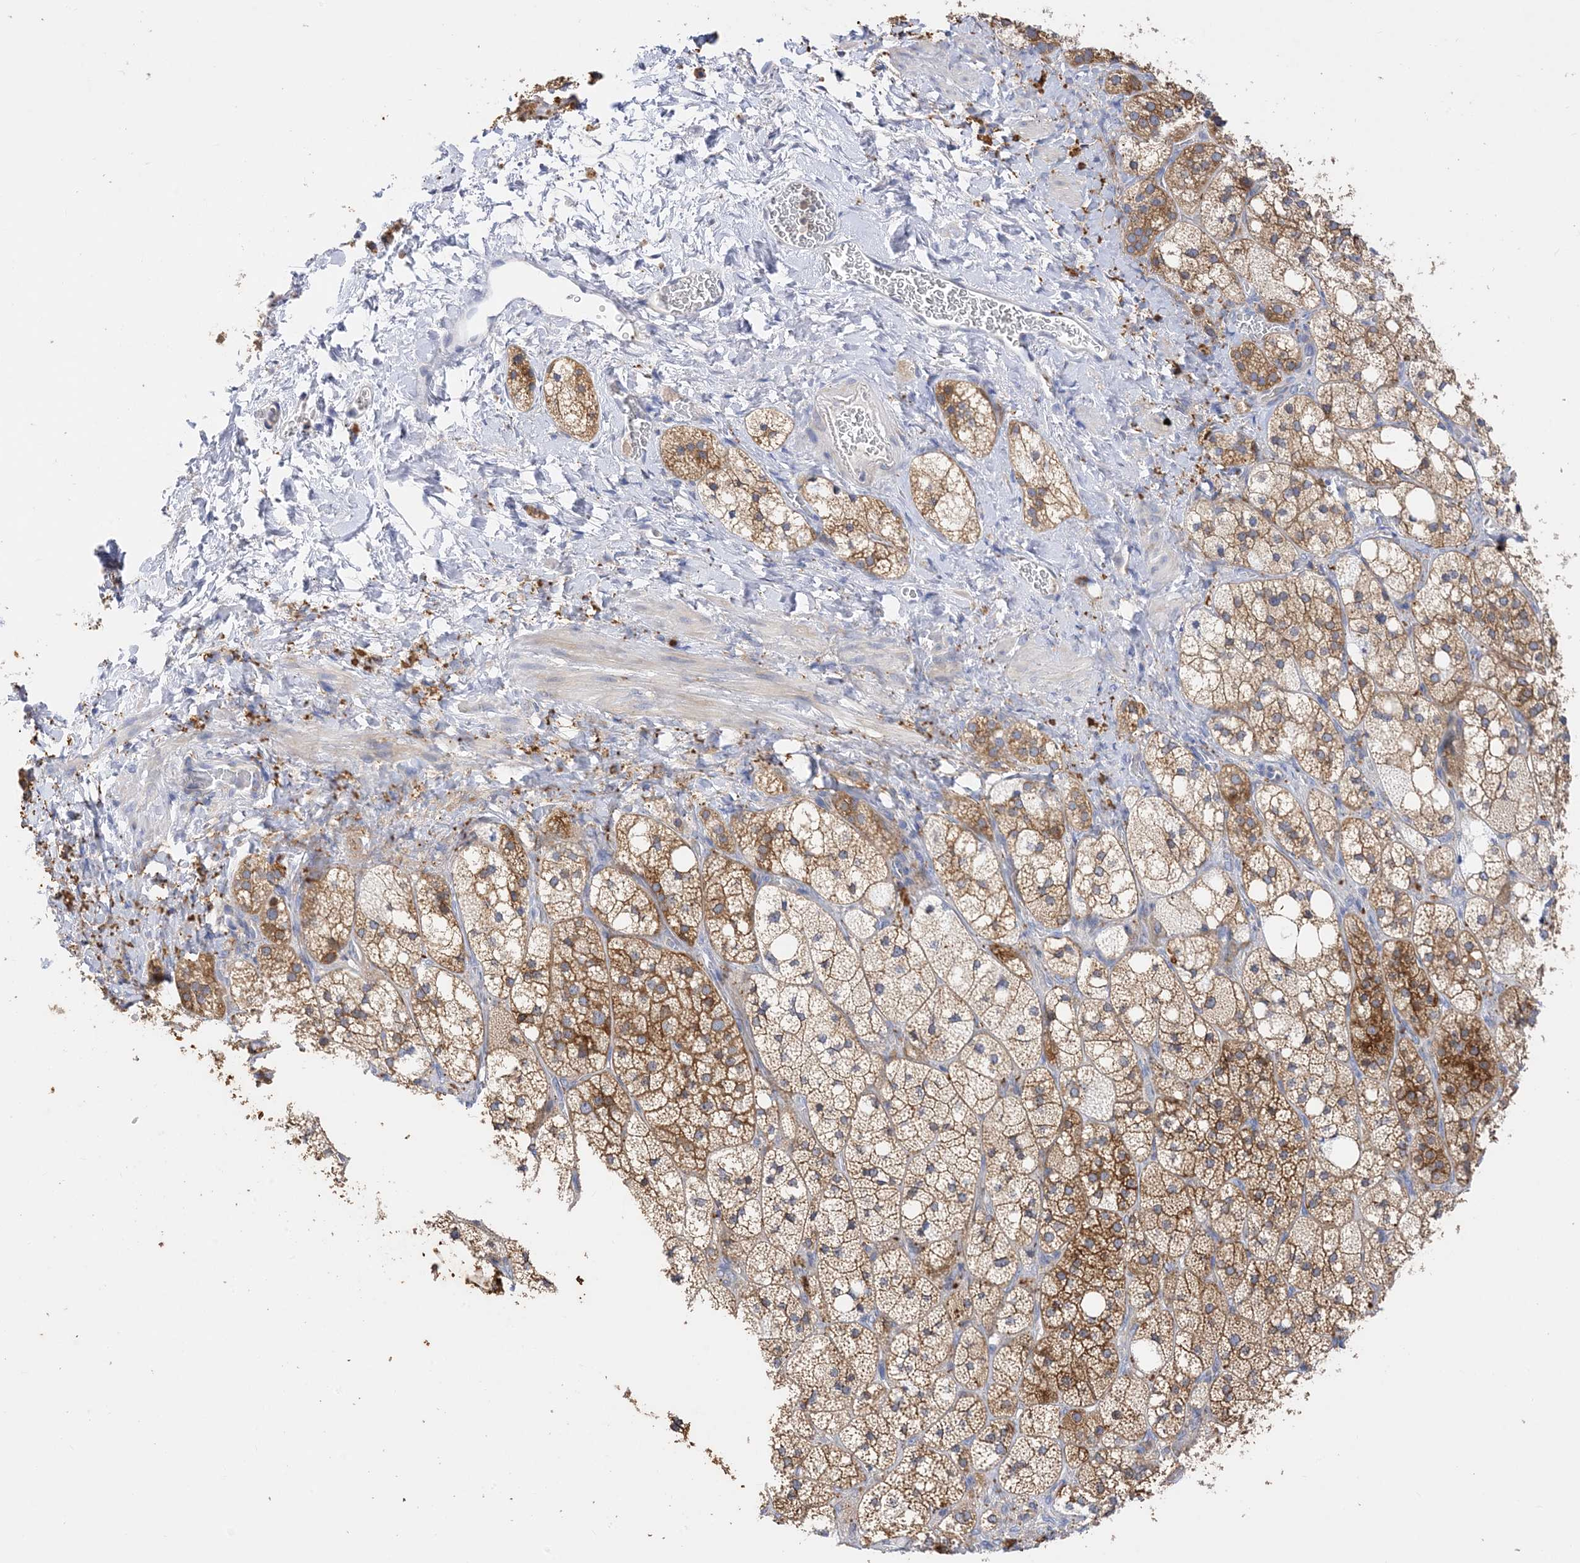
{"staining": {"intensity": "strong", "quantity": "25%-75%", "location": "cytoplasmic/membranous"}, "tissue": "adrenal gland", "cell_type": "Glandular cells", "image_type": "normal", "snomed": [{"axis": "morphology", "description": "Normal tissue, NOS"}, {"axis": "topography", "description": "Adrenal gland"}], "caption": "Immunohistochemistry (IHC) micrograph of normal human adrenal gland stained for a protein (brown), which displays high levels of strong cytoplasmic/membranous staining in about 25%-75% of glandular cells.", "gene": "ARV1", "patient": {"sex": "male", "age": 61}}